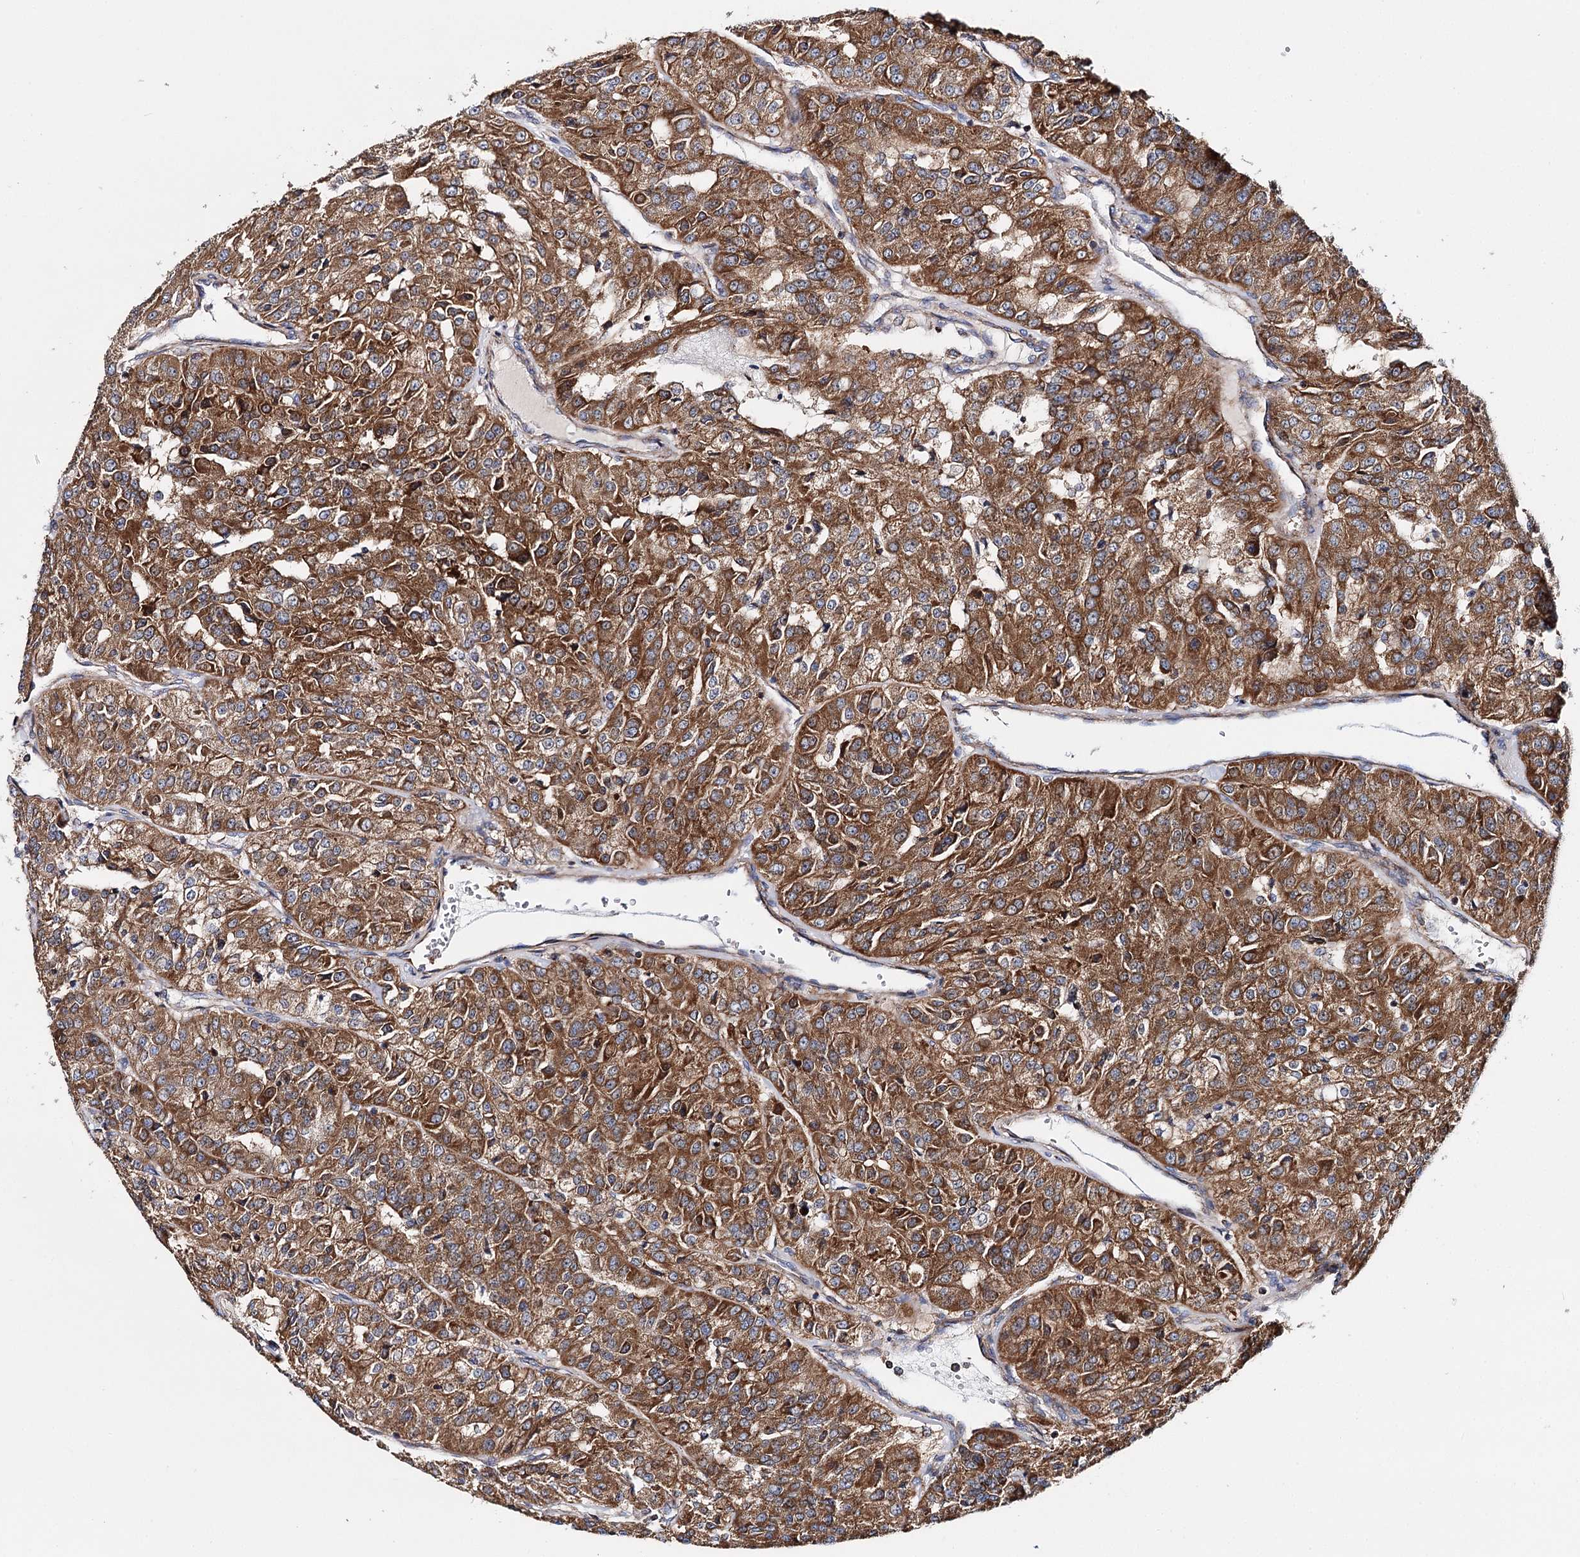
{"staining": {"intensity": "strong", "quantity": ">75%", "location": "cytoplasmic/membranous"}, "tissue": "renal cancer", "cell_type": "Tumor cells", "image_type": "cancer", "snomed": [{"axis": "morphology", "description": "Adenocarcinoma, NOS"}, {"axis": "topography", "description": "Kidney"}], "caption": "Protein analysis of adenocarcinoma (renal) tissue exhibits strong cytoplasmic/membranous expression in about >75% of tumor cells. (DAB = brown stain, brightfield microscopy at high magnification).", "gene": "CFAP46", "patient": {"sex": "female", "age": 63}}